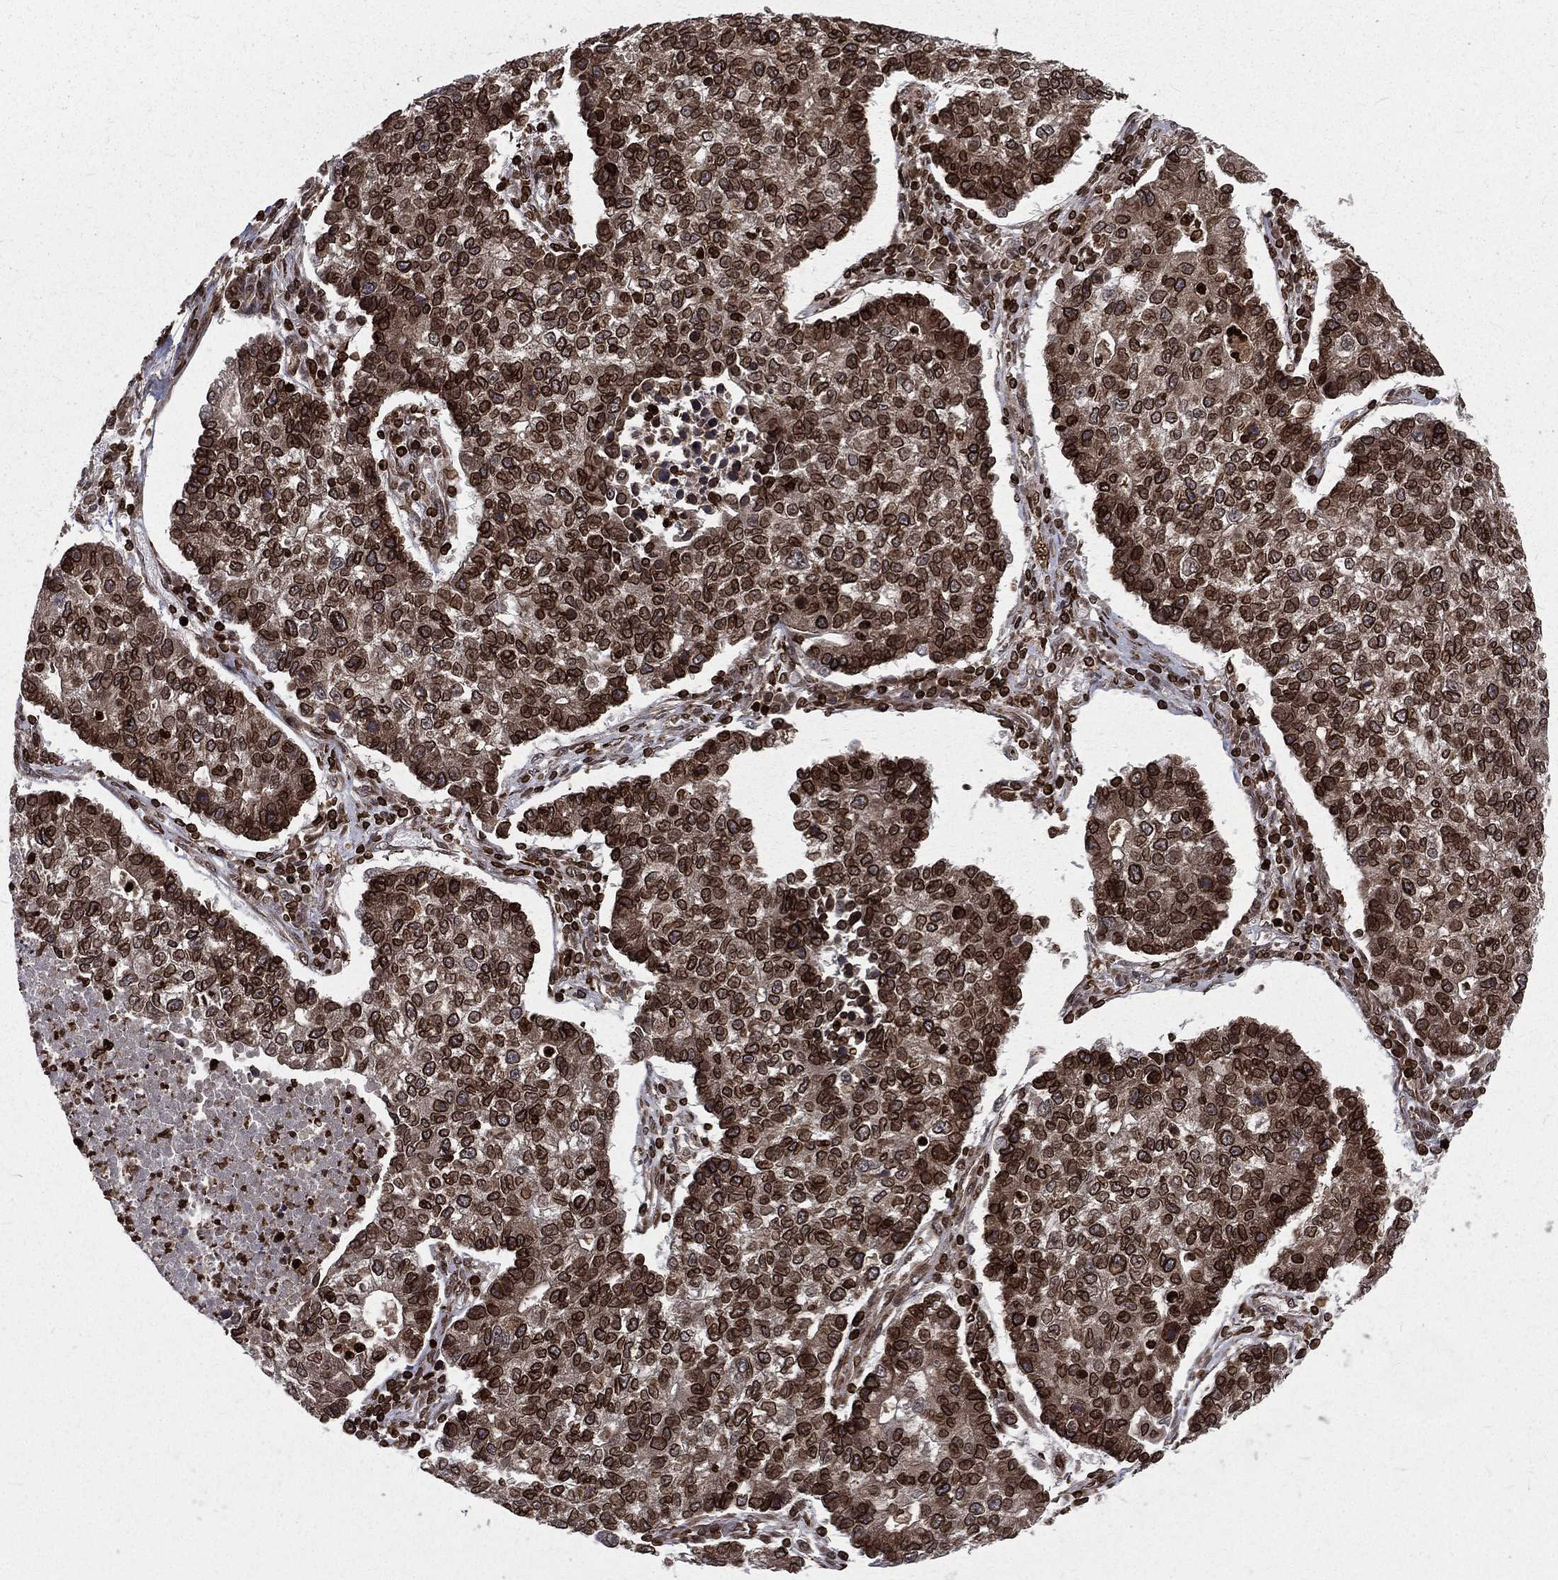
{"staining": {"intensity": "strong", "quantity": ">75%", "location": "cytoplasmic/membranous,nuclear"}, "tissue": "lung cancer", "cell_type": "Tumor cells", "image_type": "cancer", "snomed": [{"axis": "morphology", "description": "Adenocarcinoma, NOS"}, {"axis": "topography", "description": "Lung"}], "caption": "Tumor cells reveal high levels of strong cytoplasmic/membranous and nuclear expression in about >75% of cells in human lung adenocarcinoma.", "gene": "LBR", "patient": {"sex": "male", "age": 57}}